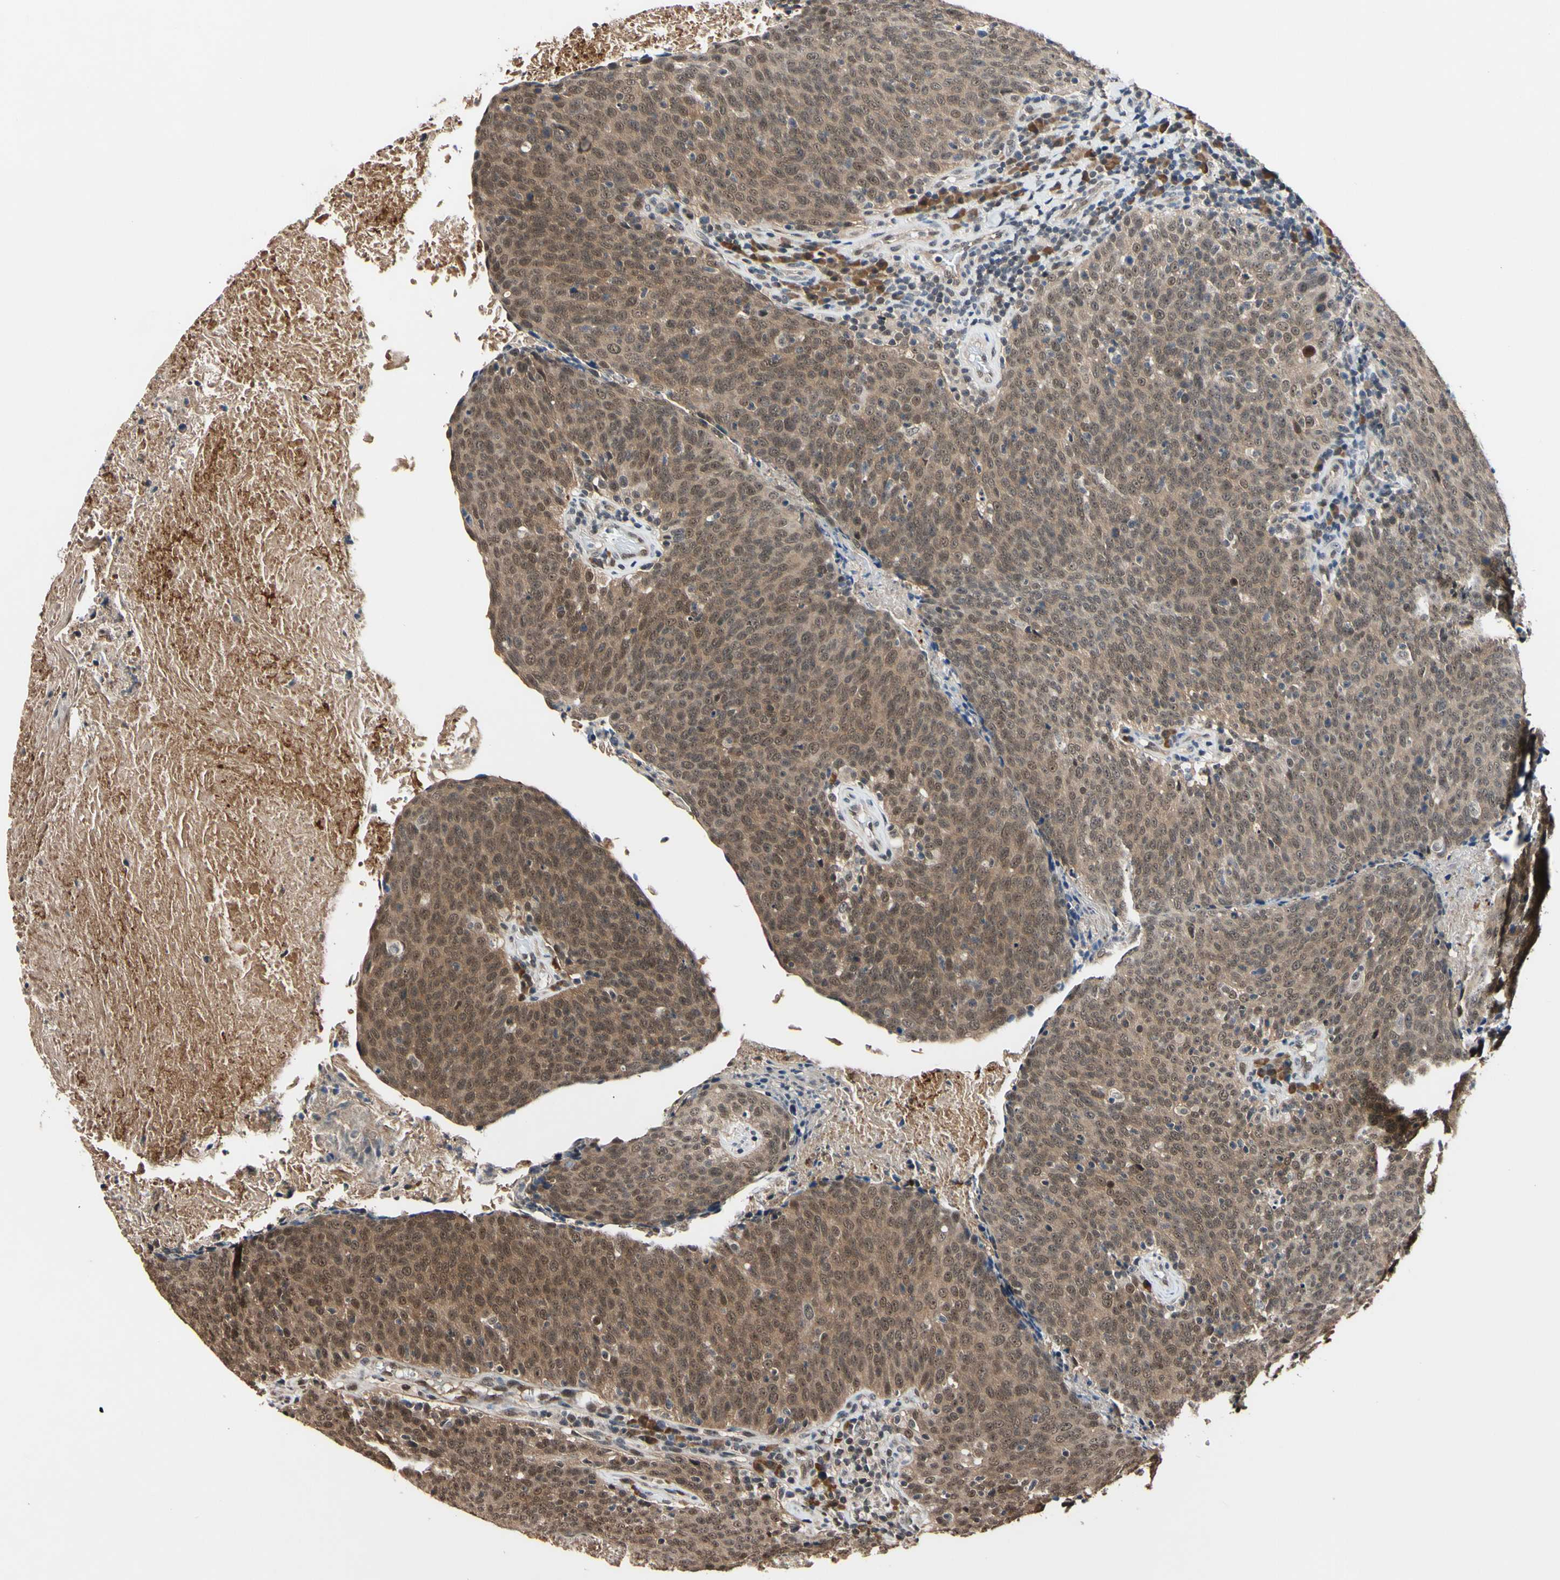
{"staining": {"intensity": "moderate", "quantity": ">75%", "location": "cytoplasmic/membranous,nuclear"}, "tissue": "head and neck cancer", "cell_type": "Tumor cells", "image_type": "cancer", "snomed": [{"axis": "morphology", "description": "Squamous cell carcinoma, NOS"}, {"axis": "morphology", "description": "Squamous cell carcinoma, metastatic, NOS"}, {"axis": "topography", "description": "Lymph node"}, {"axis": "topography", "description": "Head-Neck"}], "caption": "Moderate cytoplasmic/membranous and nuclear expression for a protein is seen in about >75% of tumor cells of head and neck cancer using IHC.", "gene": "PSMD10", "patient": {"sex": "male", "age": 62}}